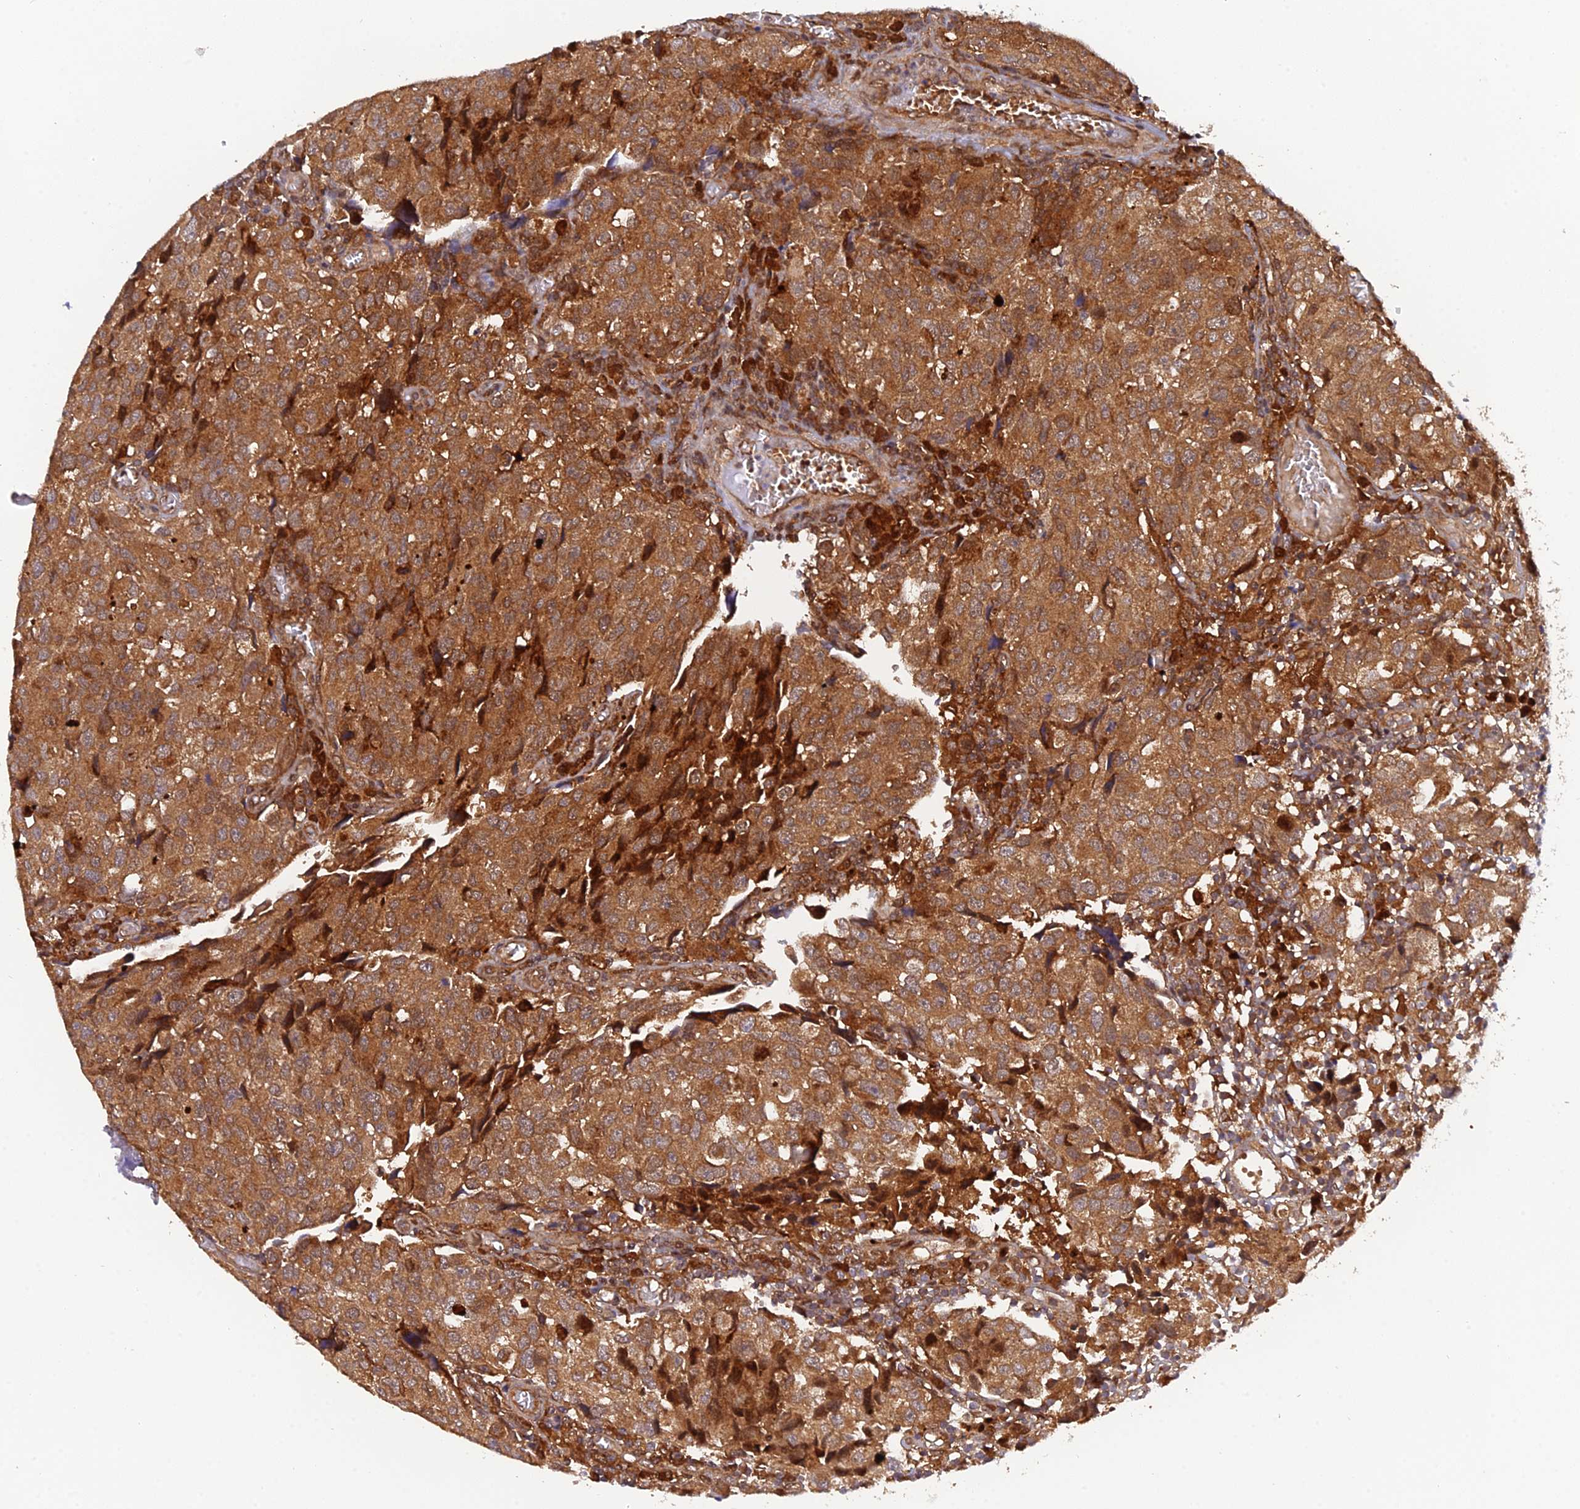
{"staining": {"intensity": "strong", "quantity": ">75%", "location": "cytoplasmic/membranous"}, "tissue": "urothelial cancer", "cell_type": "Tumor cells", "image_type": "cancer", "snomed": [{"axis": "morphology", "description": "Urothelial carcinoma, High grade"}, {"axis": "topography", "description": "Urinary bladder"}], "caption": "A high-resolution image shows immunohistochemistry staining of urothelial cancer, which demonstrates strong cytoplasmic/membranous expression in about >75% of tumor cells.", "gene": "ARL2BP", "patient": {"sex": "female", "age": 75}}